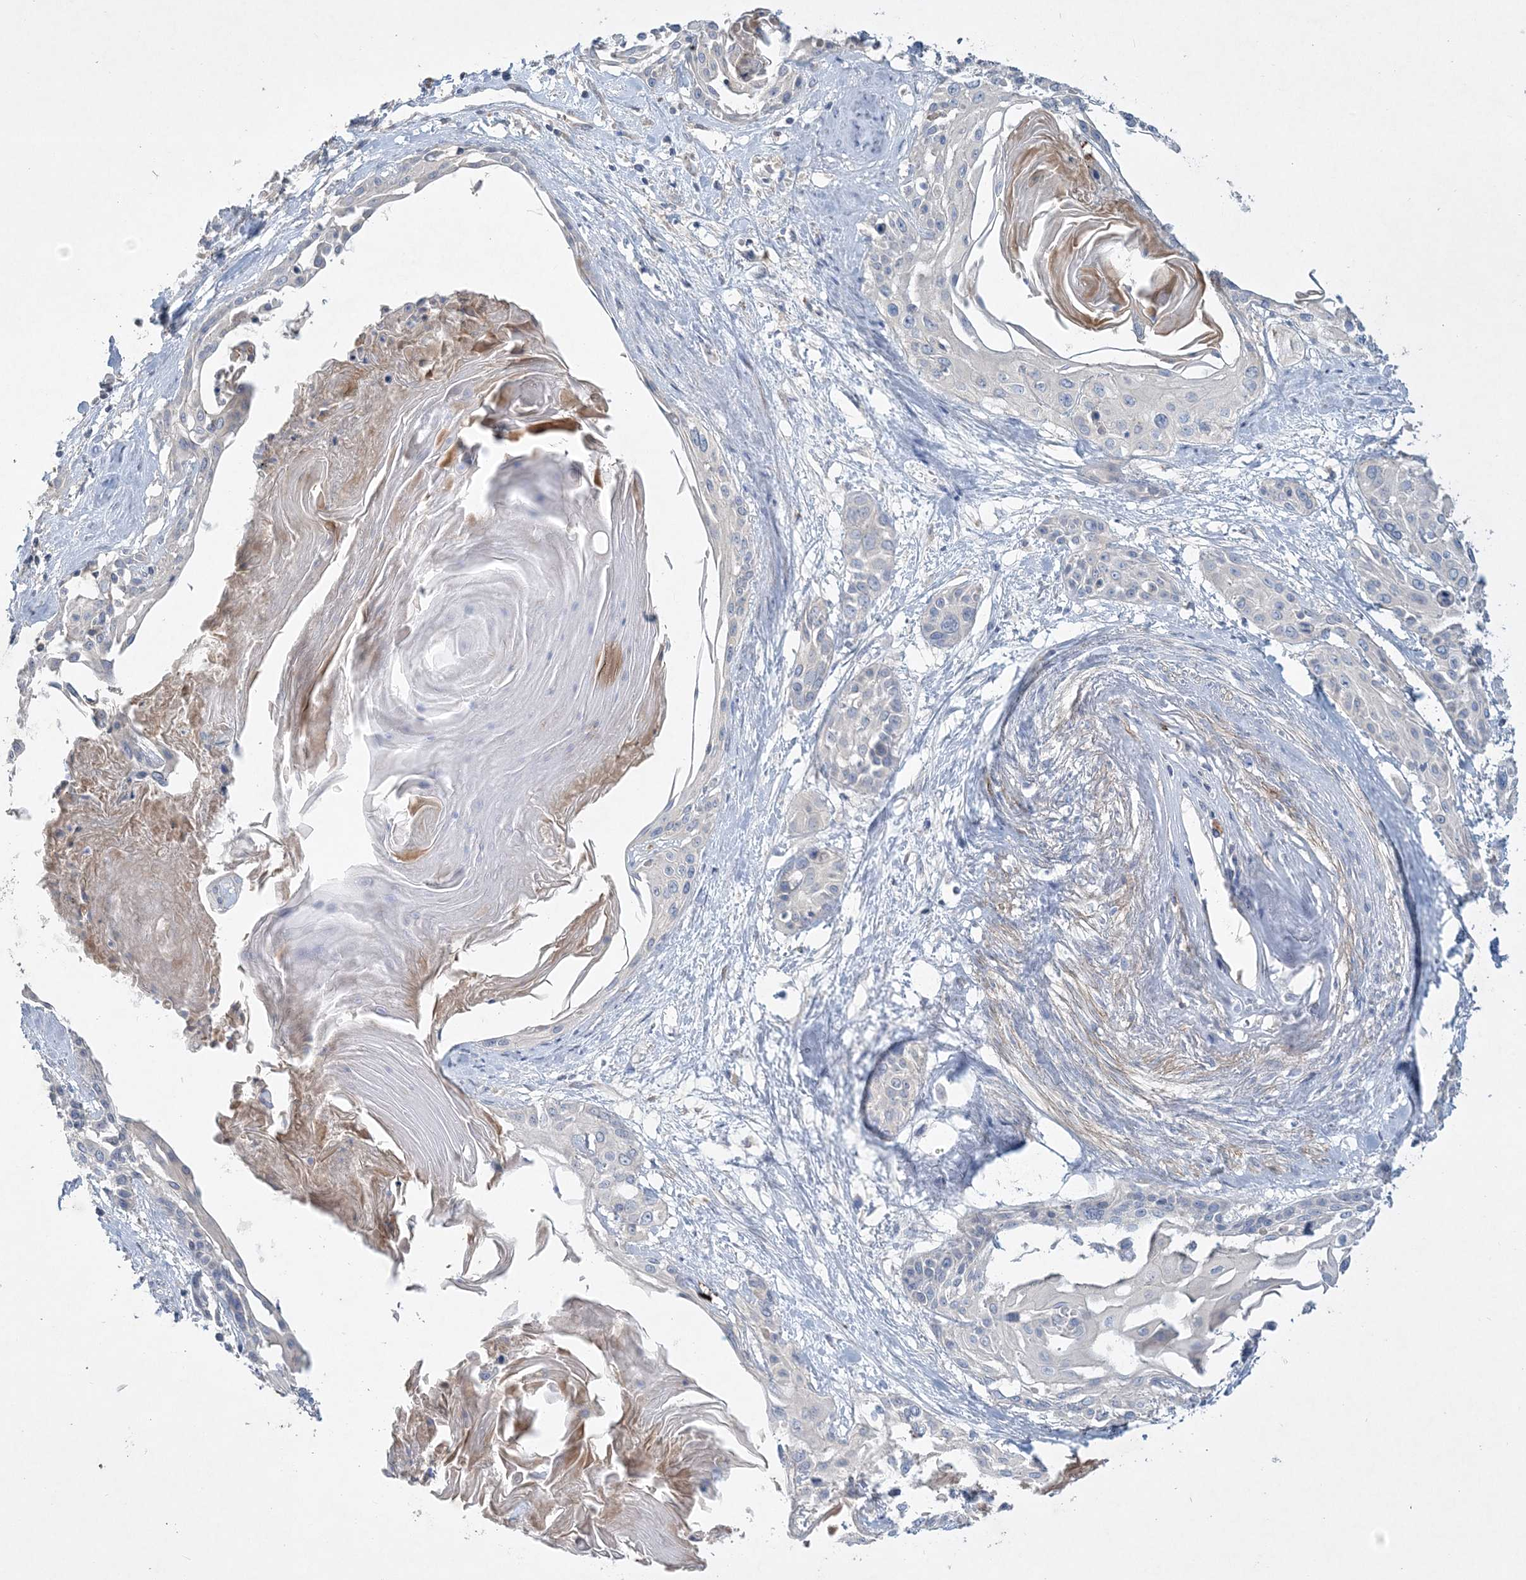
{"staining": {"intensity": "negative", "quantity": "none", "location": "none"}, "tissue": "cervical cancer", "cell_type": "Tumor cells", "image_type": "cancer", "snomed": [{"axis": "morphology", "description": "Squamous cell carcinoma, NOS"}, {"axis": "topography", "description": "Cervix"}], "caption": "There is no significant expression in tumor cells of cervical cancer.", "gene": "ADCK2", "patient": {"sex": "female", "age": 57}}